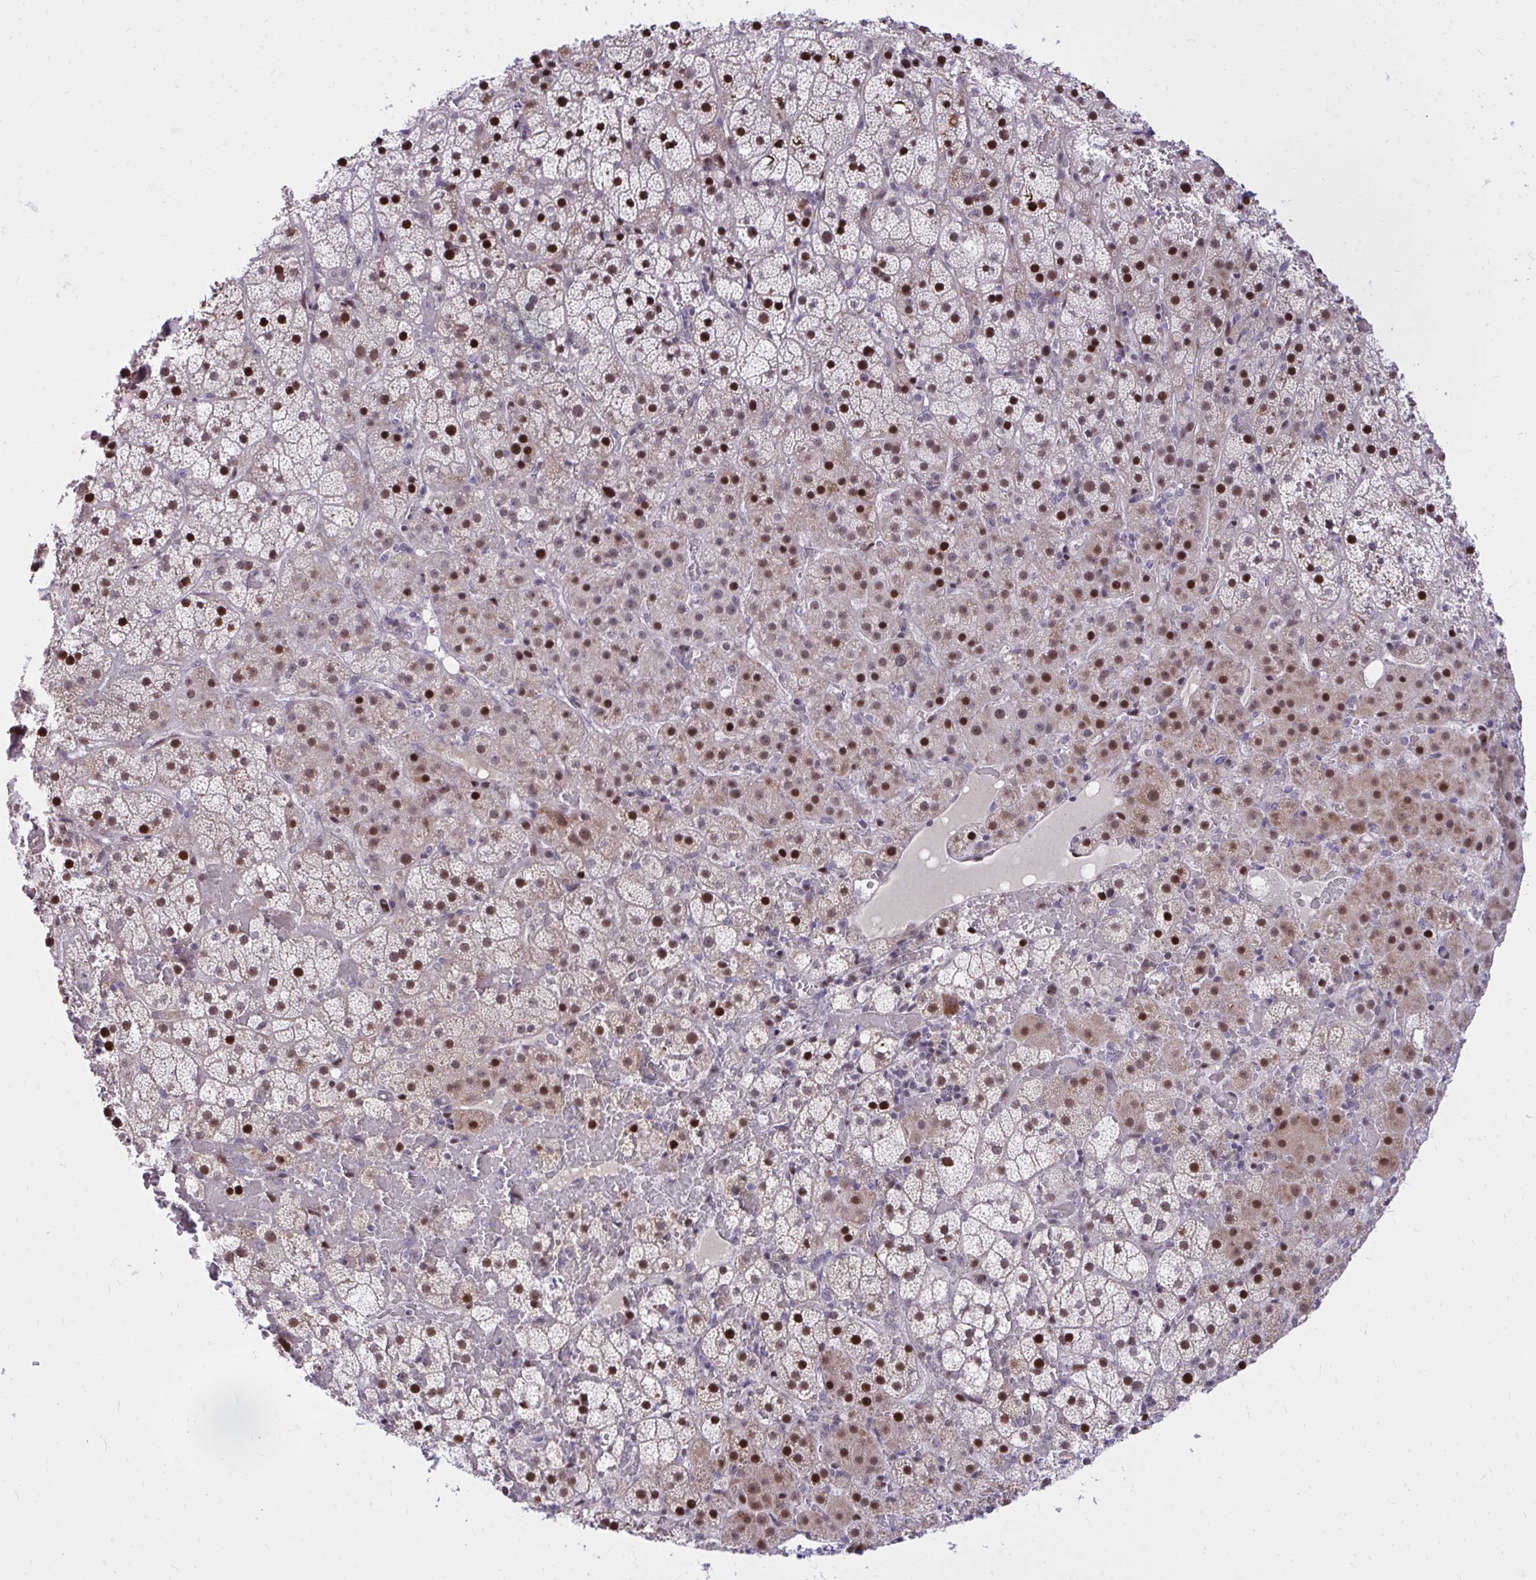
{"staining": {"intensity": "strong", "quantity": ">75%", "location": "cytoplasmic/membranous,nuclear"}, "tissue": "adrenal gland", "cell_type": "Glandular cells", "image_type": "normal", "snomed": [{"axis": "morphology", "description": "Normal tissue, NOS"}, {"axis": "topography", "description": "Adrenal gland"}], "caption": "Strong cytoplasmic/membranous,nuclear staining is seen in approximately >75% of glandular cells in normal adrenal gland.", "gene": "C14orf39", "patient": {"sex": "male", "age": 53}}